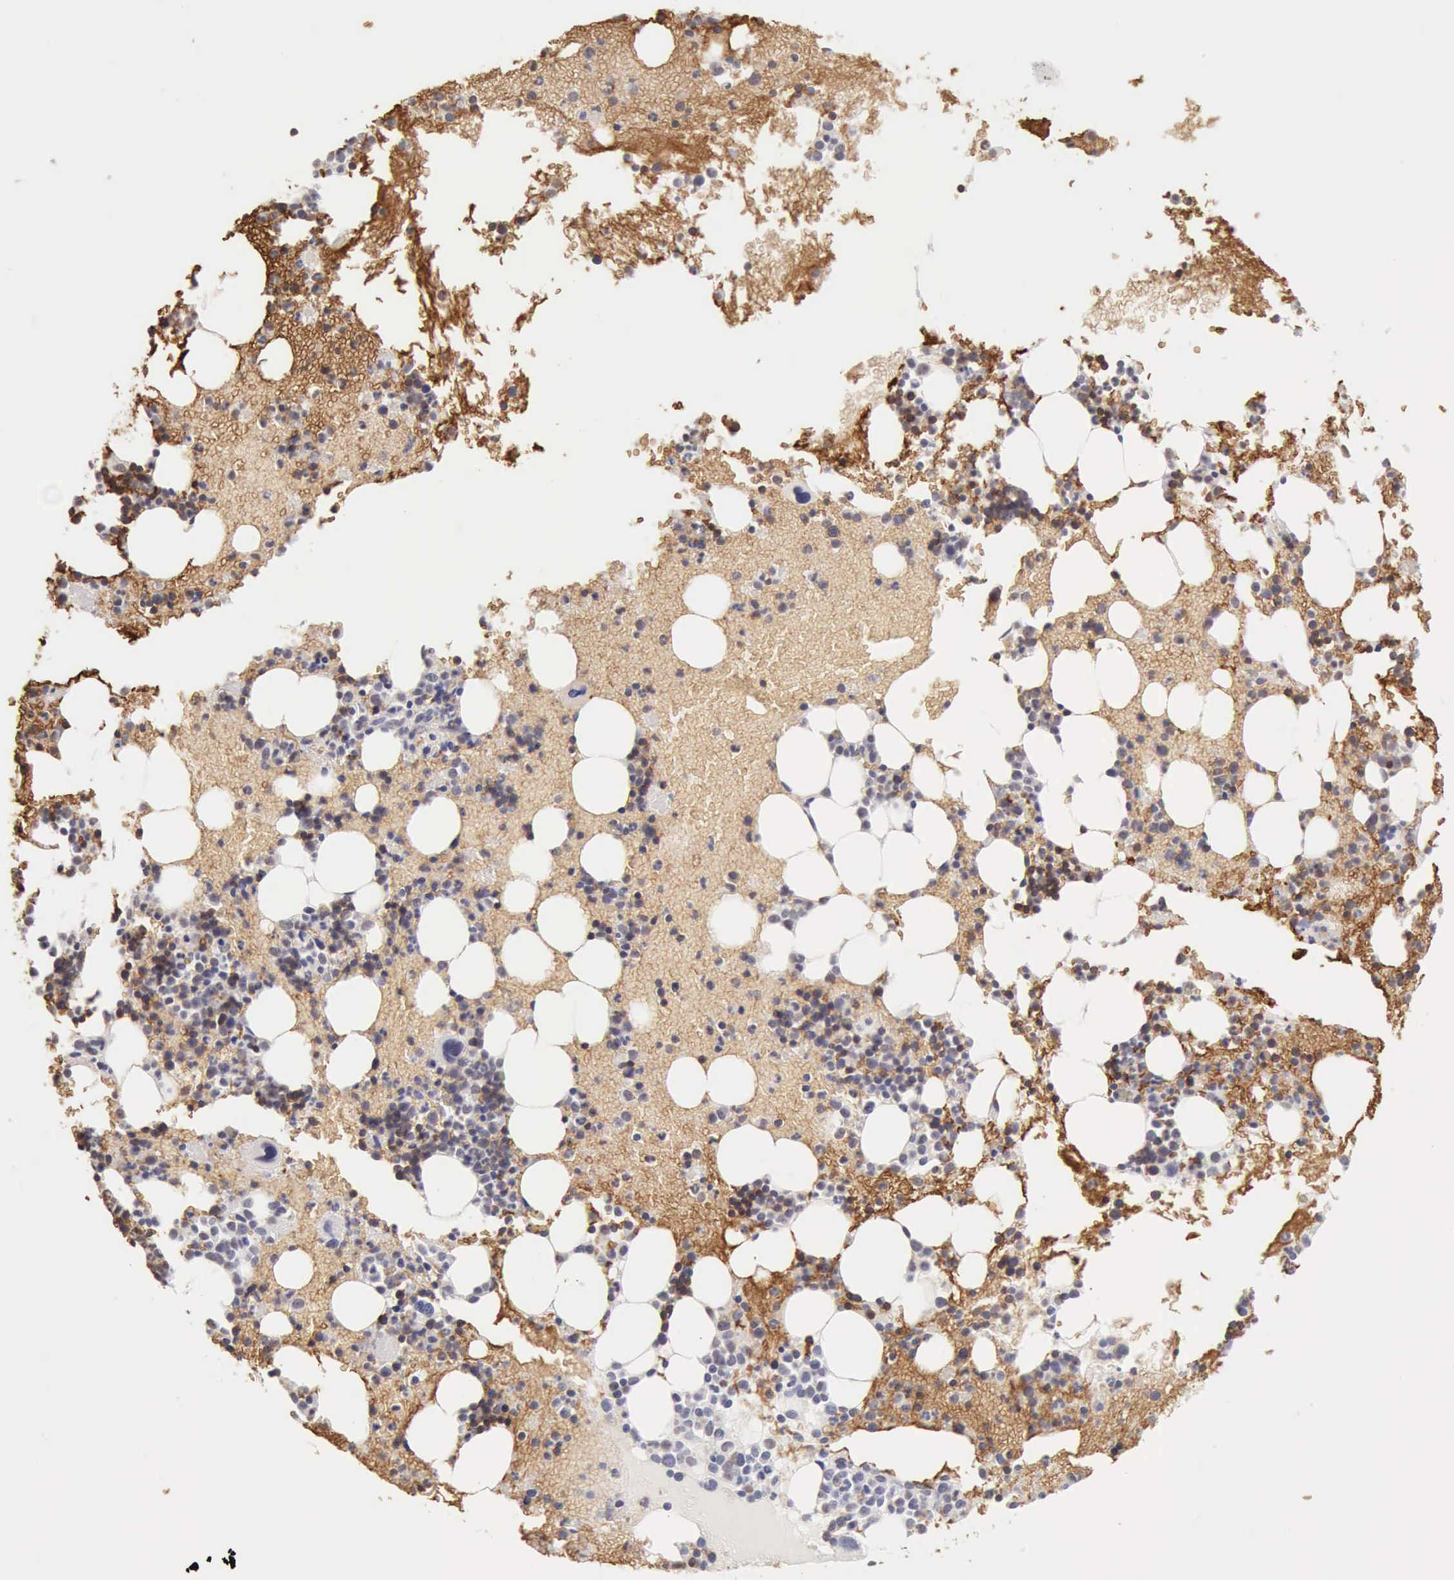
{"staining": {"intensity": "negative", "quantity": "none", "location": "none"}, "tissue": "bone marrow", "cell_type": "Hematopoietic cells", "image_type": "normal", "snomed": [{"axis": "morphology", "description": "Normal tissue, NOS"}, {"axis": "topography", "description": "Bone marrow"}], "caption": "Immunohistochemical staining of normal human bone marrow shows no significant expression in hematopoietic cells. (DAB (3,3'-diaminobenzidine) IHC, high magnification).", "gene": "CFI", "patient": {"sex": "male", "age": 15}}